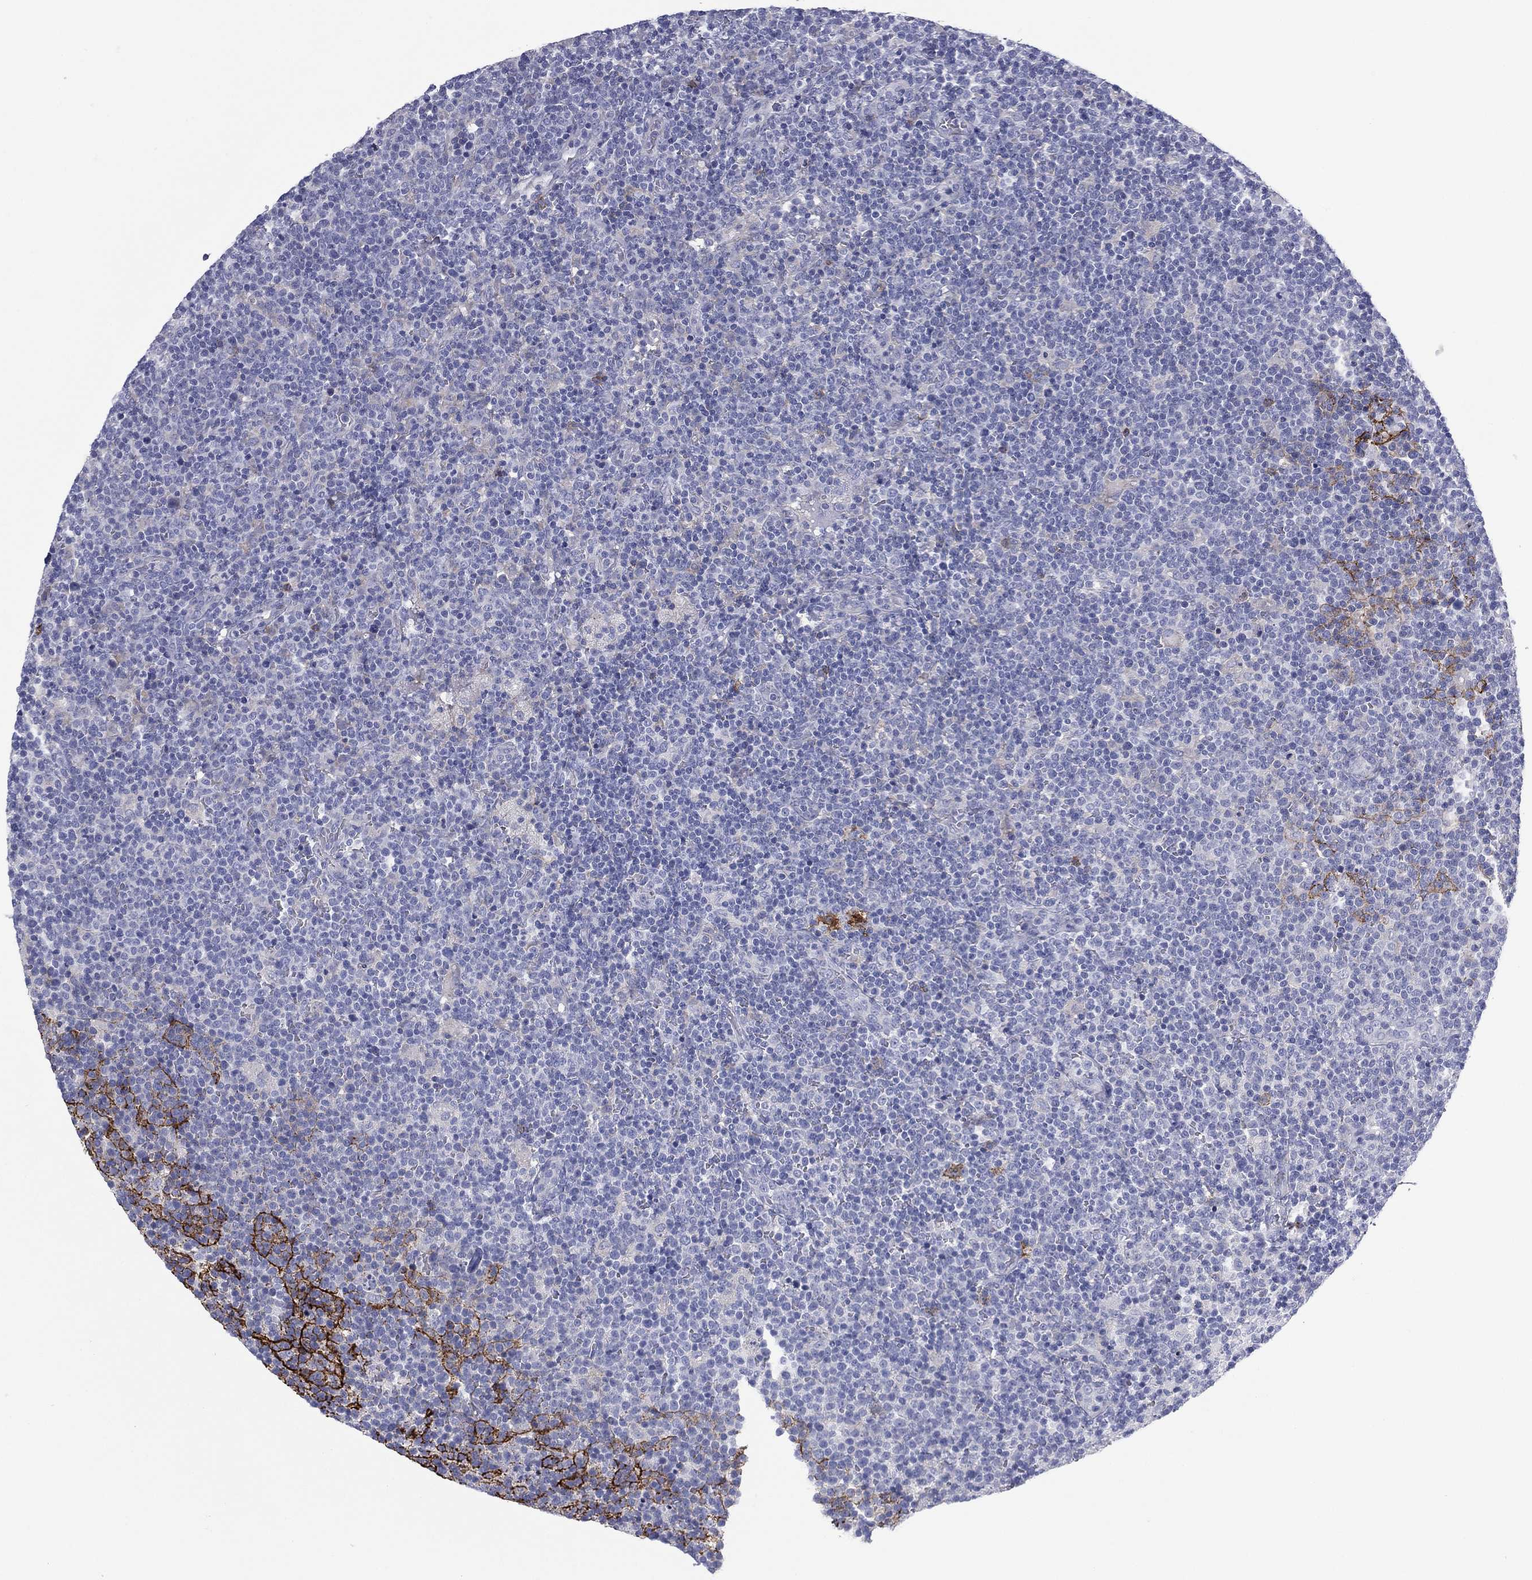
{"staining": {"intensity": "negative", "quantity": "none", "location": "none"}, "tissue": "lymphoma", "cell_type": "Tumor cells", "image_type": "cancer", "snomed": [{"axis": "morphology", "description": "Malignant lymphoma, non-Hodgkin's type, High grade"}, {"axis": "topography", "description": "Lymph node"}], "caption": "This is an immunohistochemistry (IHC) photomicrograph of high-grade malignant lymphoma, non-Hodgkin's type. There is no expression in tumor cells.", "gene": "FCER2", "patient": {"sex": "male", "age": 61}}